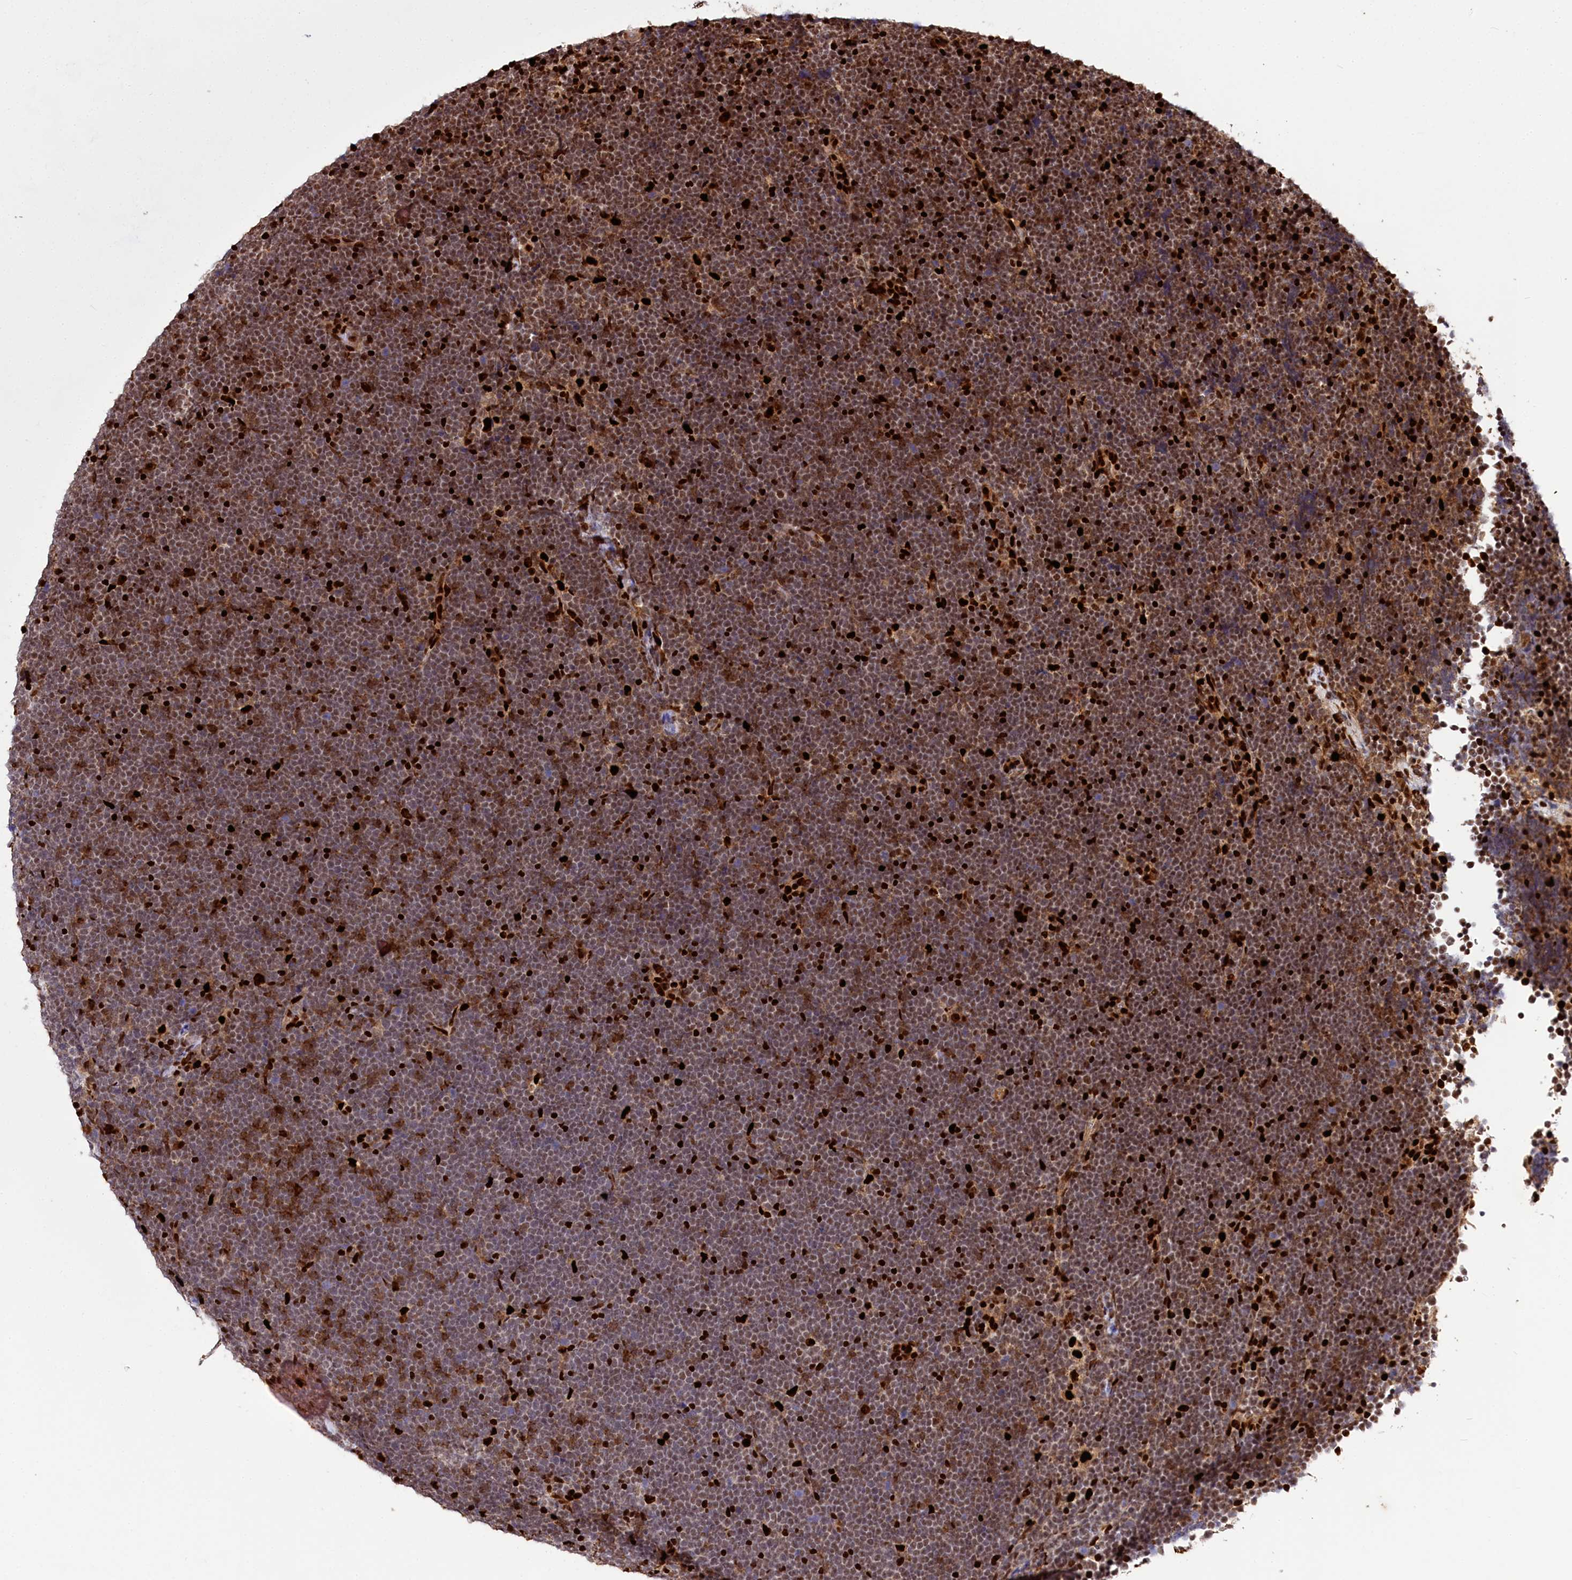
{"staining": {"intensity": "strong", "quantity": "25%-75%", "location": "nuclear"}, "tissue": "lymphoma", "cell_type": "Tumor cells", "image_type": "cancer", "snomed": [{"axis": "morphology", "description": "Malignant lymphoma, non-Hodgkin's type, High grade"}, {"axis": "topography", "description": "Lymph node"}], "caption": "Lymphoma was stained to show a protein in brown. There is high levels of strong nuclear expression in about 25%-75% of tumor cells. (Stains: DAB in brown, nuclei in blue, Microscopy: brightfield microscopy at high magnification).", "gene": "FIGN", "patient": {"sex": "male", "age": 13}}